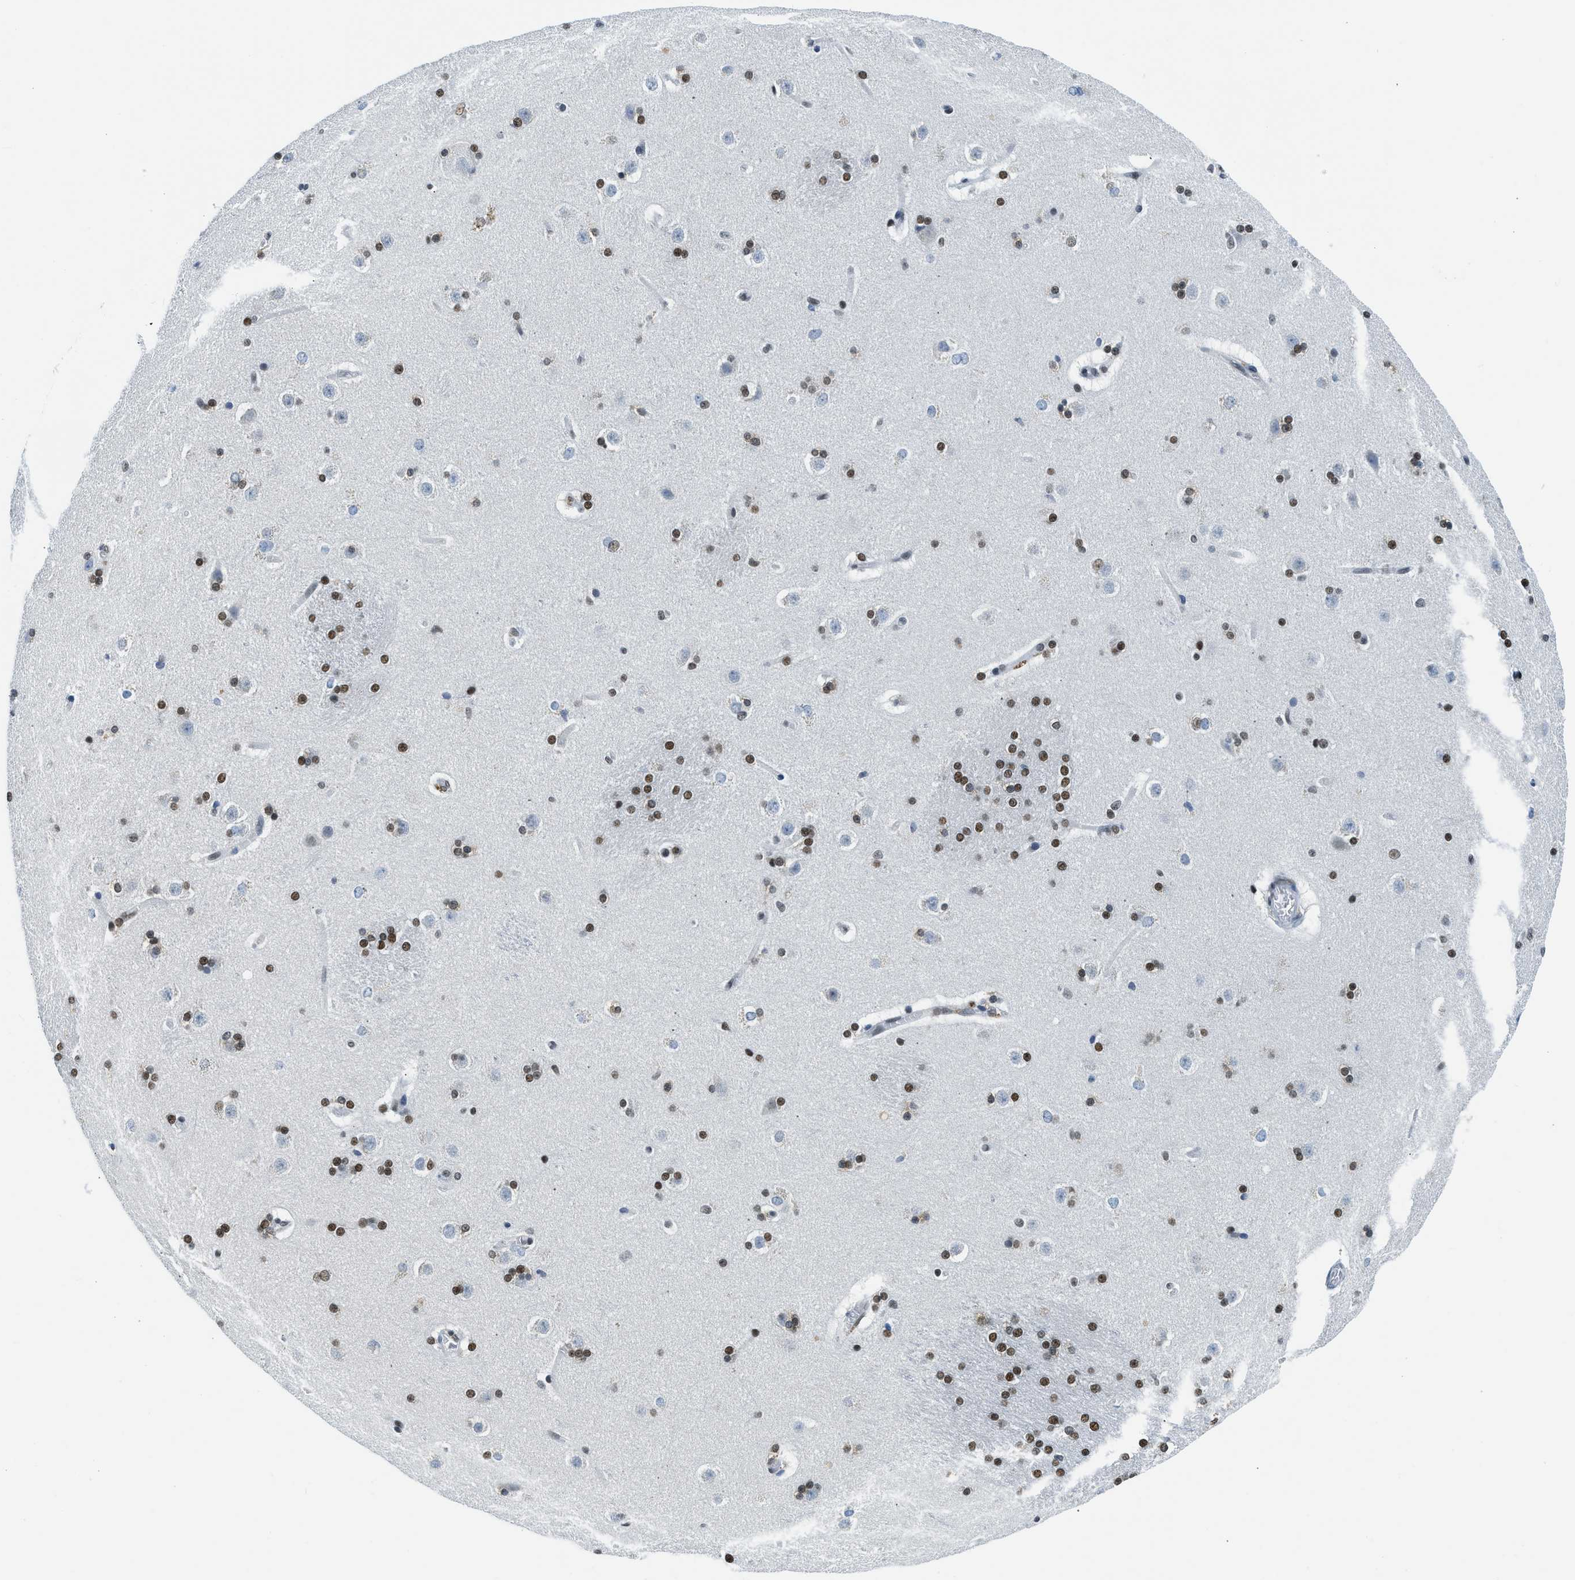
{"staining": {"intensity": "moderate", "quantity": "25%-75%", "location": "nuclear"}, "tissue": "caudate", "cell_type": "Glial cells", "image_type": "normal", "snomed": [{"axis": "morphology", "description": "Normal tissue, NOS"}, {"axis": "topography", "description": "Lateral ventricle wall"}], "caption": "Glial cells display medium levels of moderate nuclear positivity in approximately 25%-75% of cells in normal caudate.", "gene": "ALX1", "patient": {"sex": "female", "age": 19}}